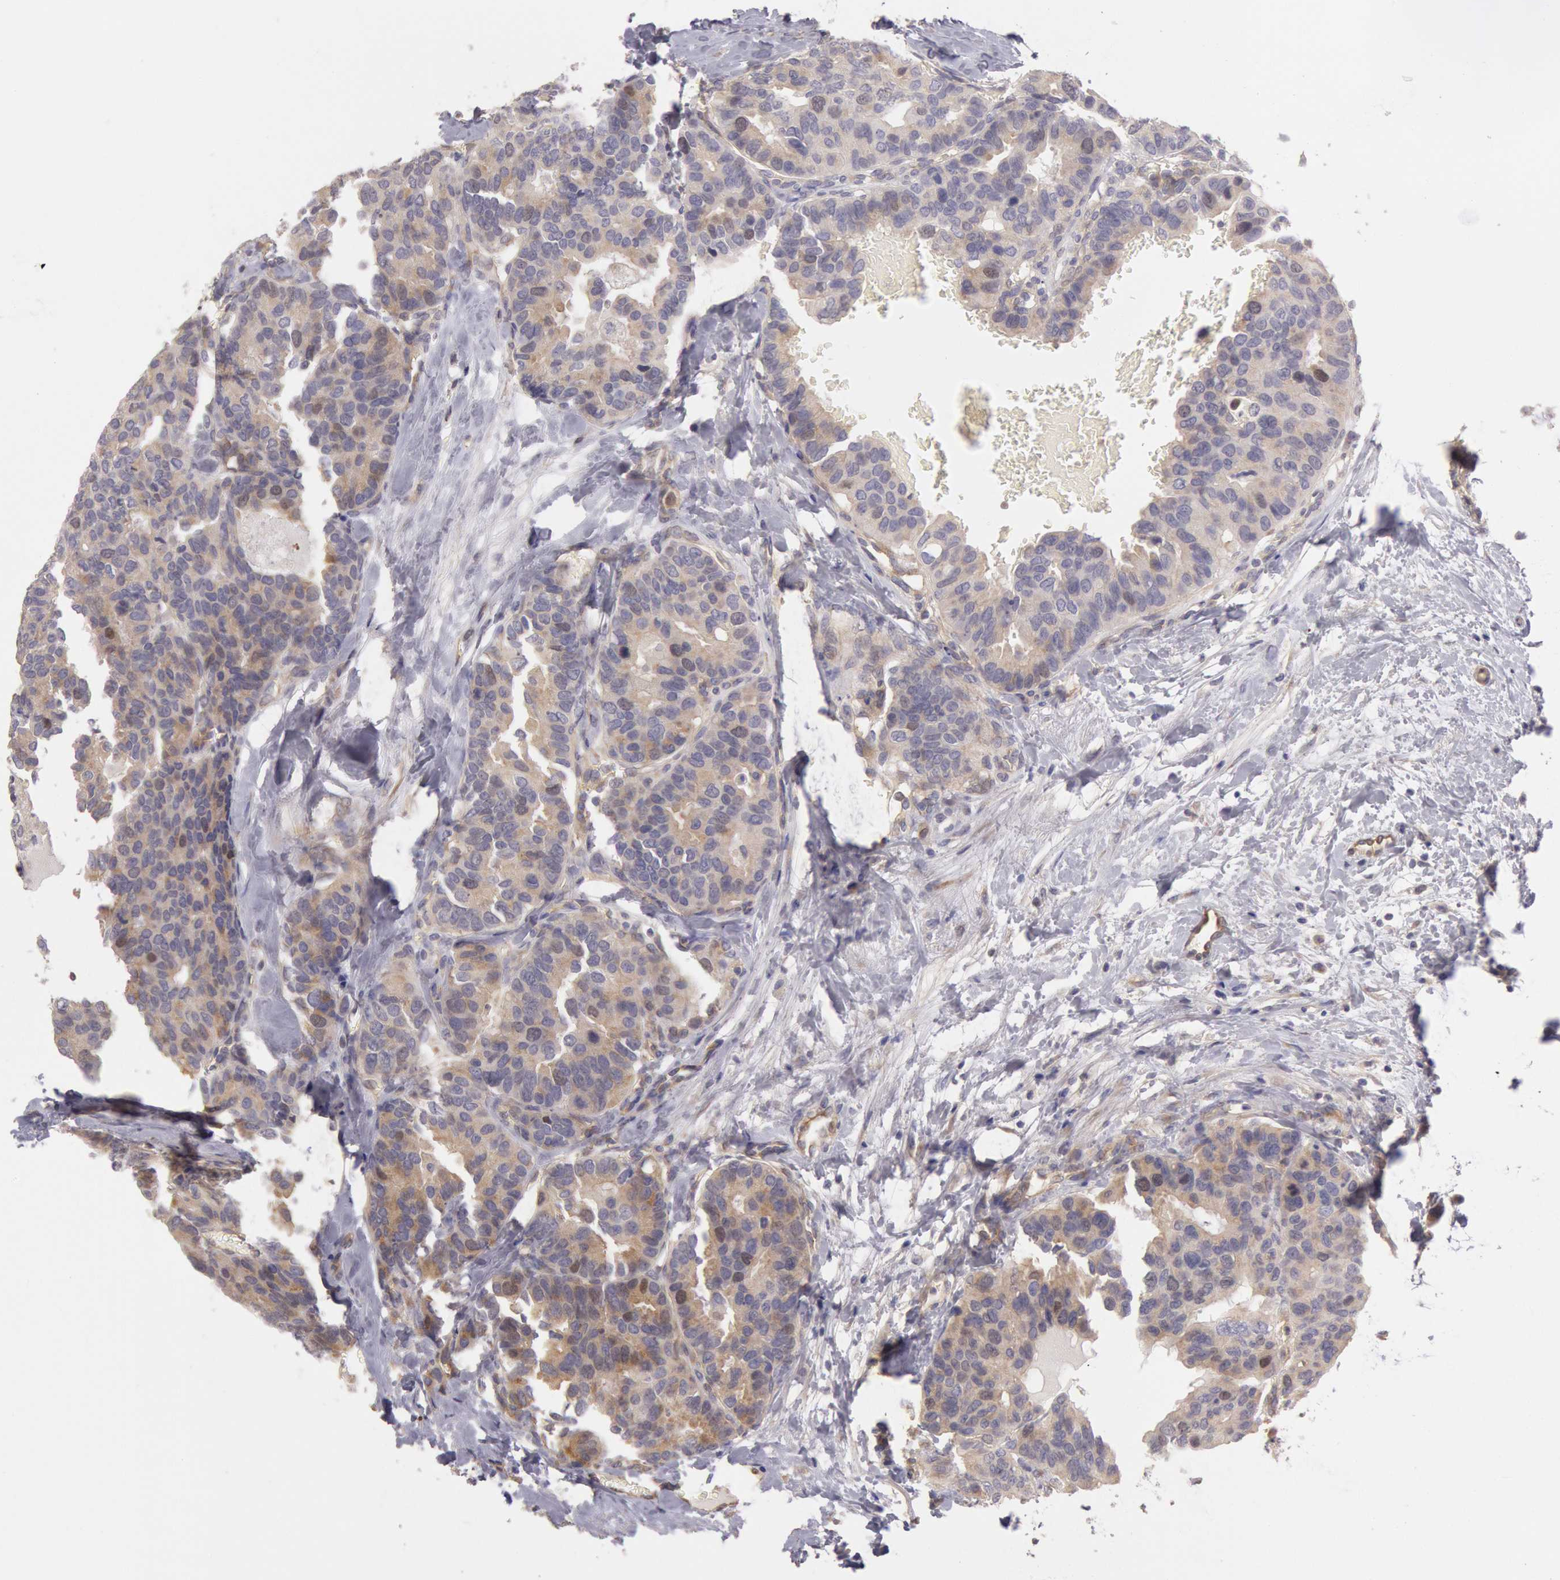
{"staining": {"intensity": "negative", "quantity": "none", "location": "none"}, "tissue": "breast cancer", "cell_type": "Tumor cells", "image_type": "cancer", "snomed": [{"axis": "morphology", "description": "Duct carcinoma"}, {"axis": "topography", "description": "Breast"}], "caption": "This is a photomicrograph of immunohistochemistry (IHC) staining of breast cancer (intraductal carcinoma), which shows no staining in tumor cells.", "gene": "AMOTL1", "patient": {"sex": "female", "age": 69}}